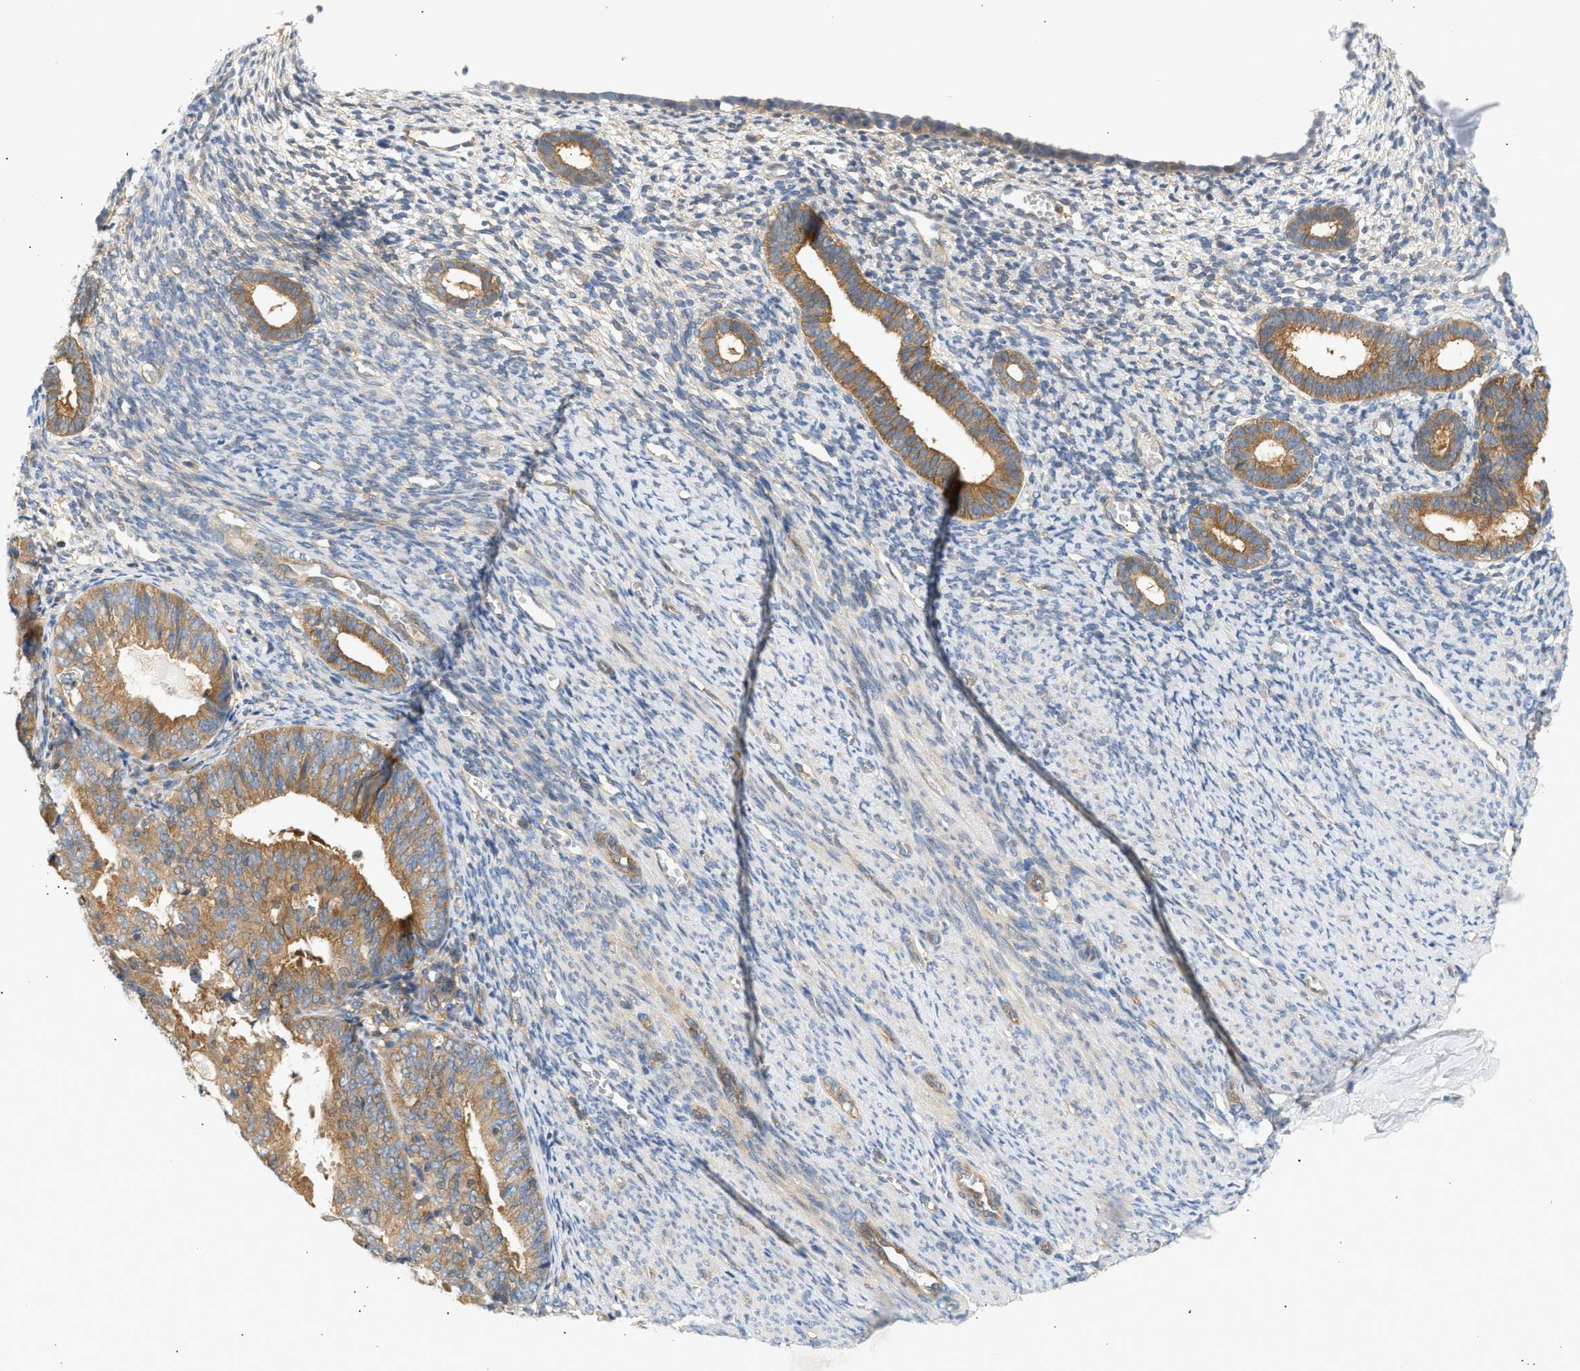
{"staining": {"intensity": "weak", "quantity": "25%-75%", "location": "cytoplasmic/membranous"}, "tissue": "endometrium", "cell_type": "Cells in endometrial stroma", "image_type": "normal", "snomed": [{"axis": "morphology", "description": "Normal tissue, NOS"}, {"axis": "morphology", "description": "Adenocarcinoma, NOS"}, {"axis": "topography", "description": "Endometrium"}], "caption": "This photomicrograph displays immunohistochemistry (IHC) staining of normal human endometrium, with low weak cytoplasmic/membranous expression in approximately 25%-75% of cells in endometrial stroma.", "gene": "PAFAH1B1", "patient": {"sex": "female", "age": 57}}